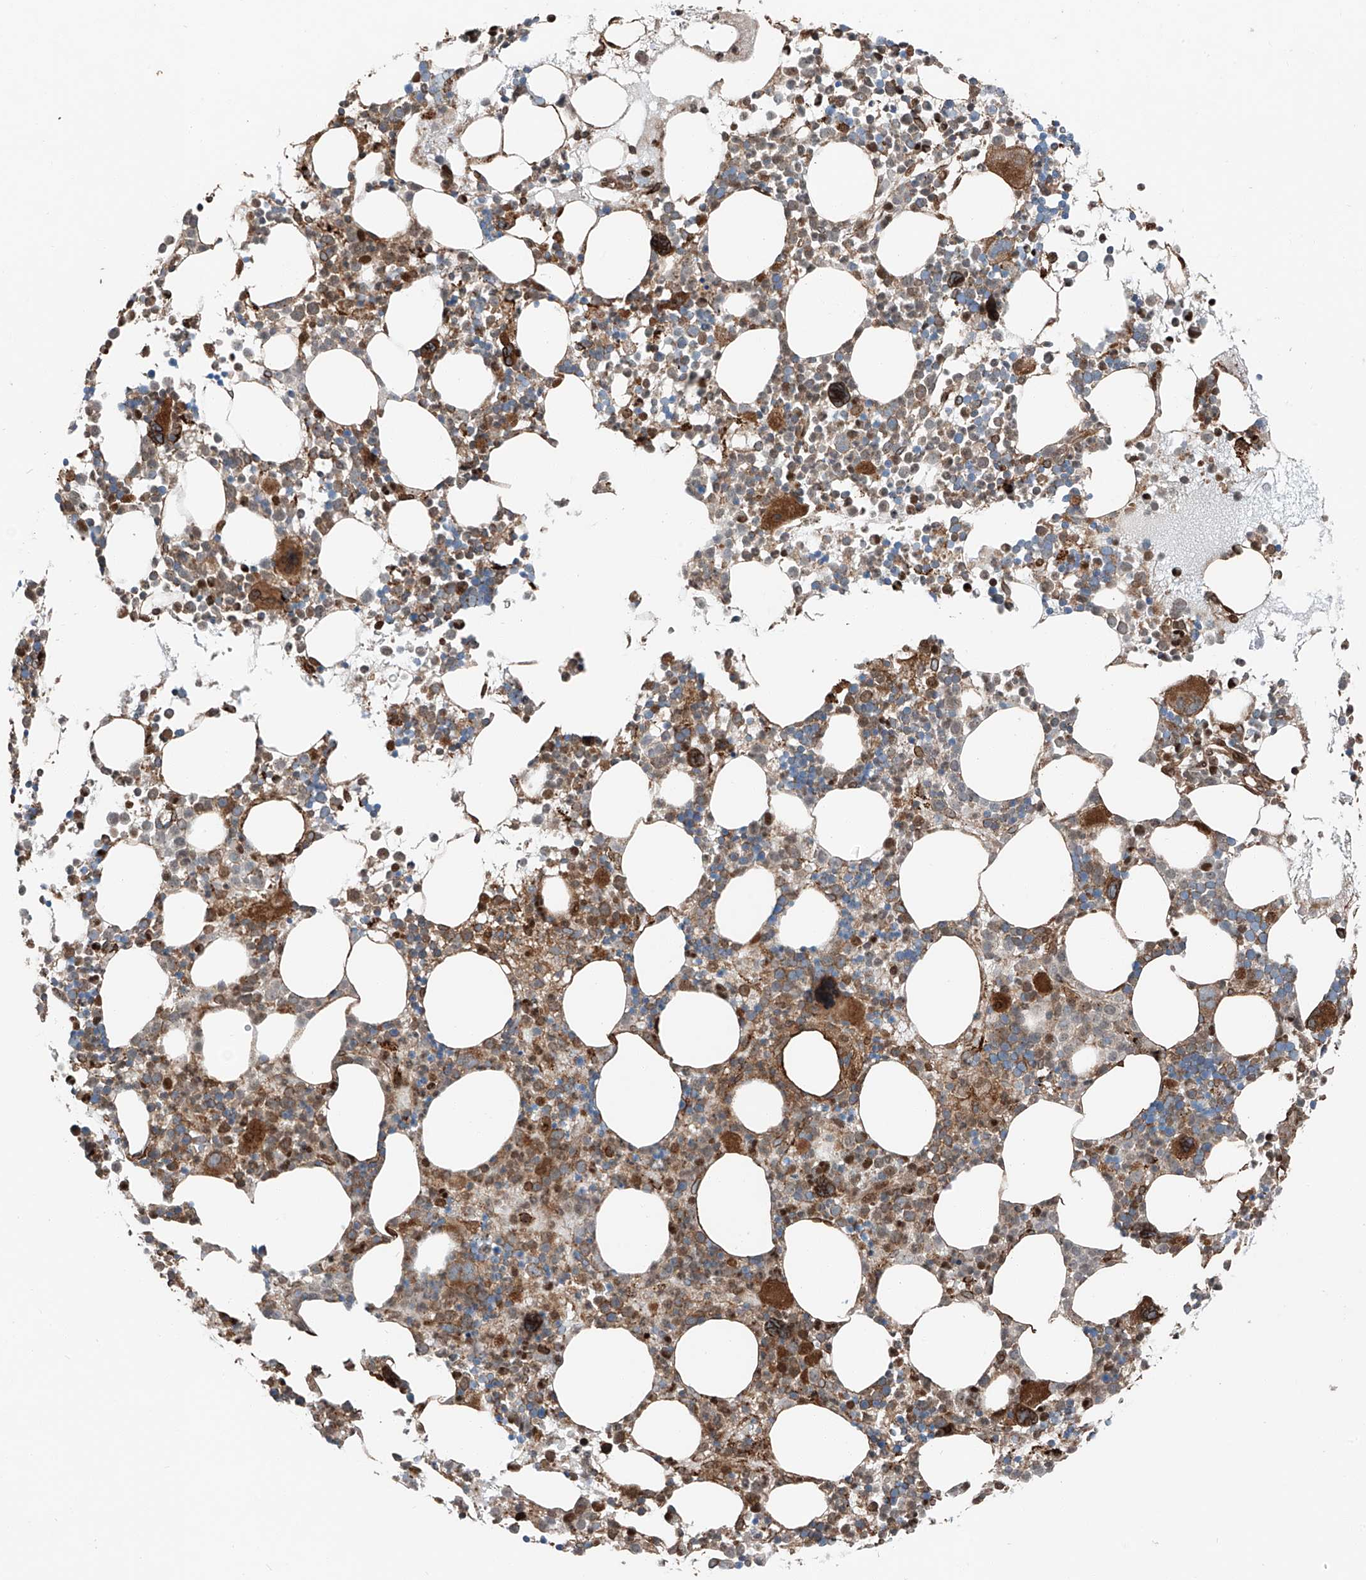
{"staining": {"intensity": "moderate", "quantity": ">75%", "location": "cytoplasmic/membranous,nuclear"}, "tissue": "bone marrow", "cell_type": "Hematopoietic cells", "image_type": "normal", "snomed": [{"axis": "morphology", "description": "Normal tissue, NOS"}, {"axis": "topography", "description": "Bone marrow"}], "caption": "Immunohistochemical staining of benign bone marrow displays >75% levels of moderate cytoplasmic/membranous,nuclear protein expression in approximately >75% of hematopoietic cells. (Stains: DAB in brown, nuclei in blue, Microscopy: brightfield microscopy at high magnification).", "gene": "CEP162", "patient": {"sex": "female", "age": 62}}